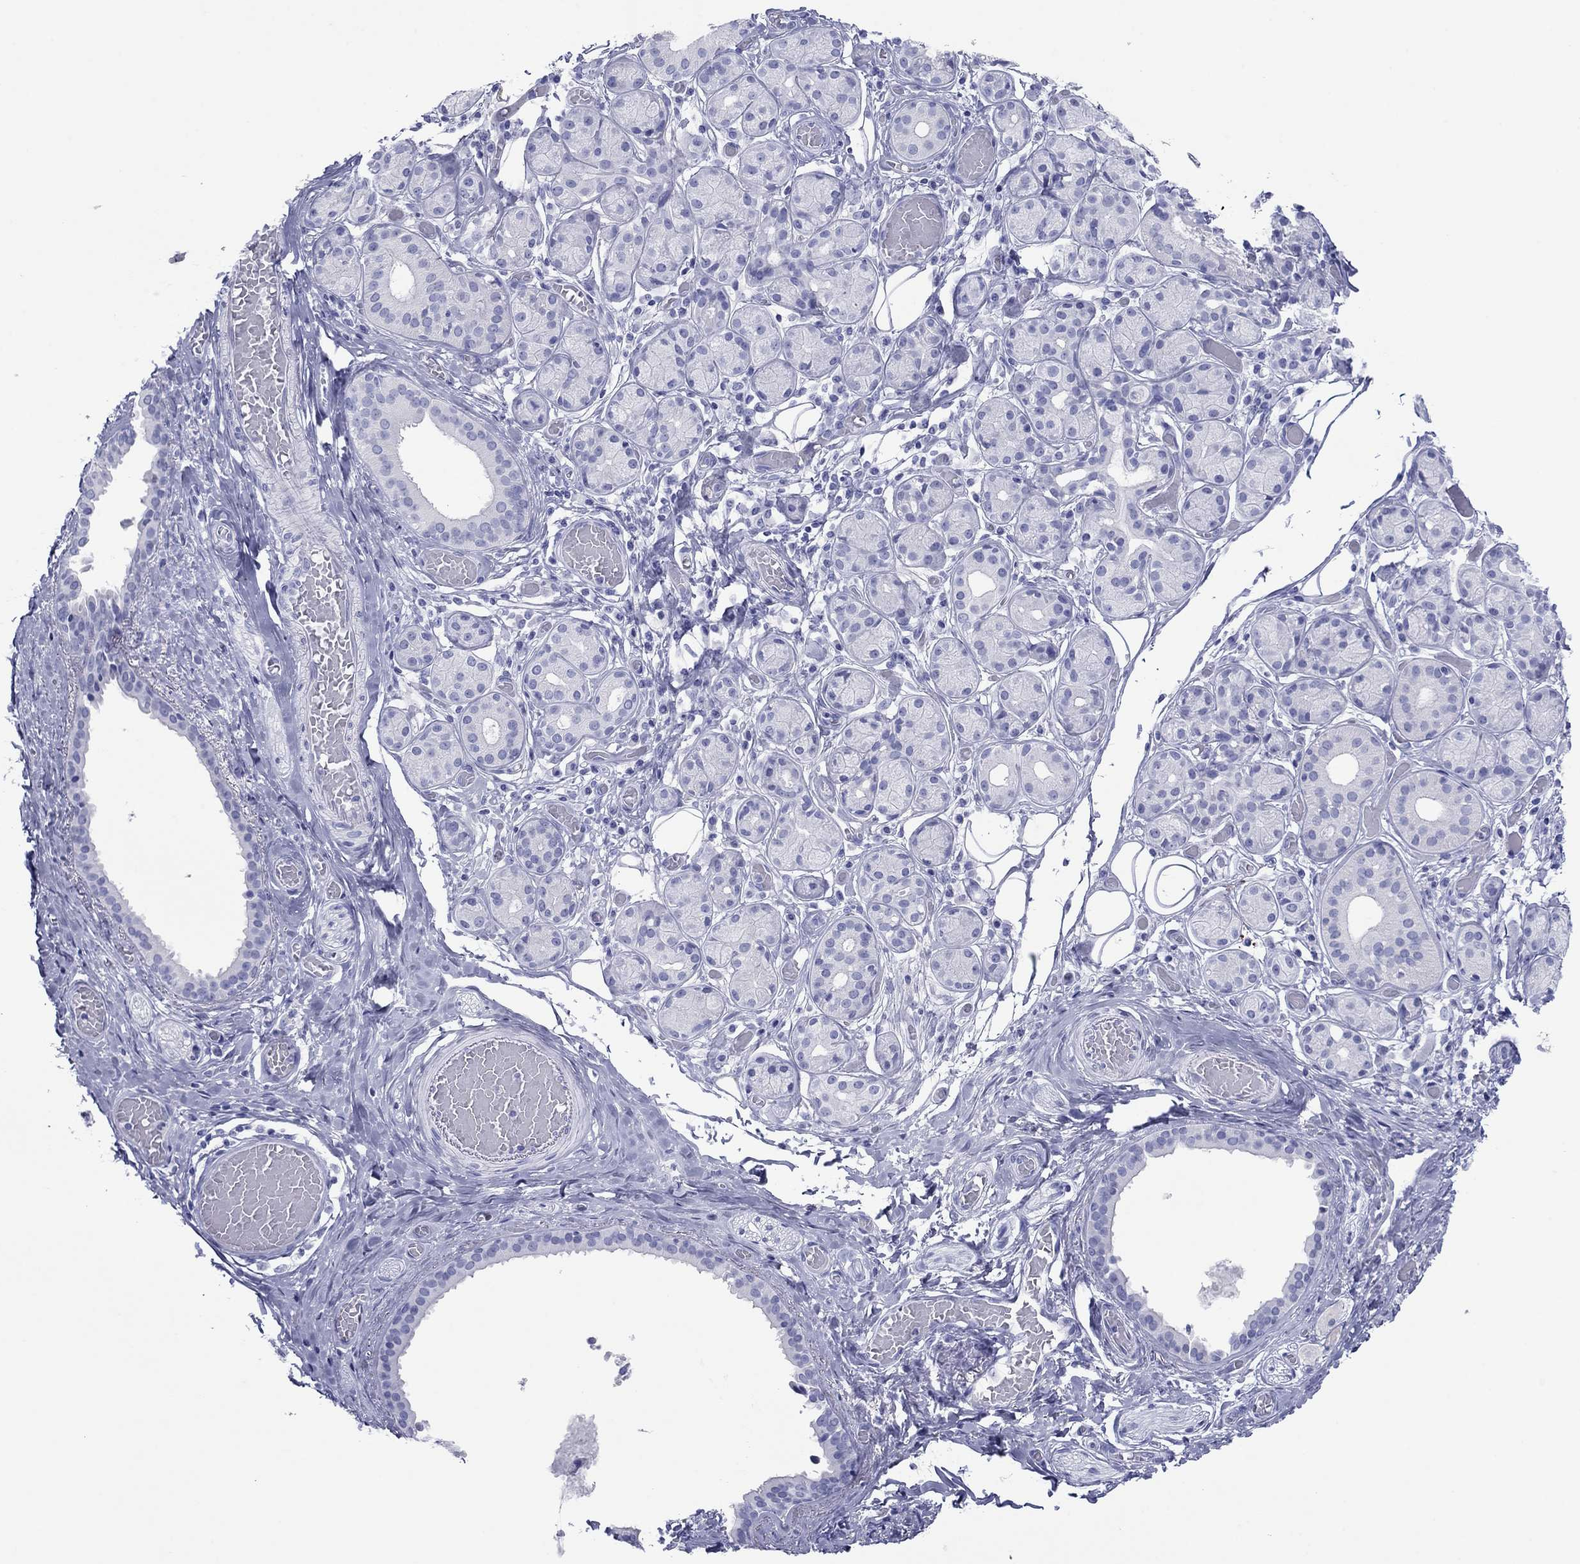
{"staining": {"intensity": "negative", "quantity": "none", "location": "none"}, "tissue": "salivary gland", "cell_type": "Glandular cells", "image_type": "normal", "snomed": [{"axis": "morphology", "description": "Normal tissue, NOS"}, {"axis": "topography", "description": "Salivary gland"}, {"axis": "topography", "description": "Peripheral nerve tissue"}], "caption": "Protein analysis of benign salivary gland demonstrates no significant expression in glandular cells.", "gene": "ATP4A", "patient": {"sex": "male", "age": 71}}